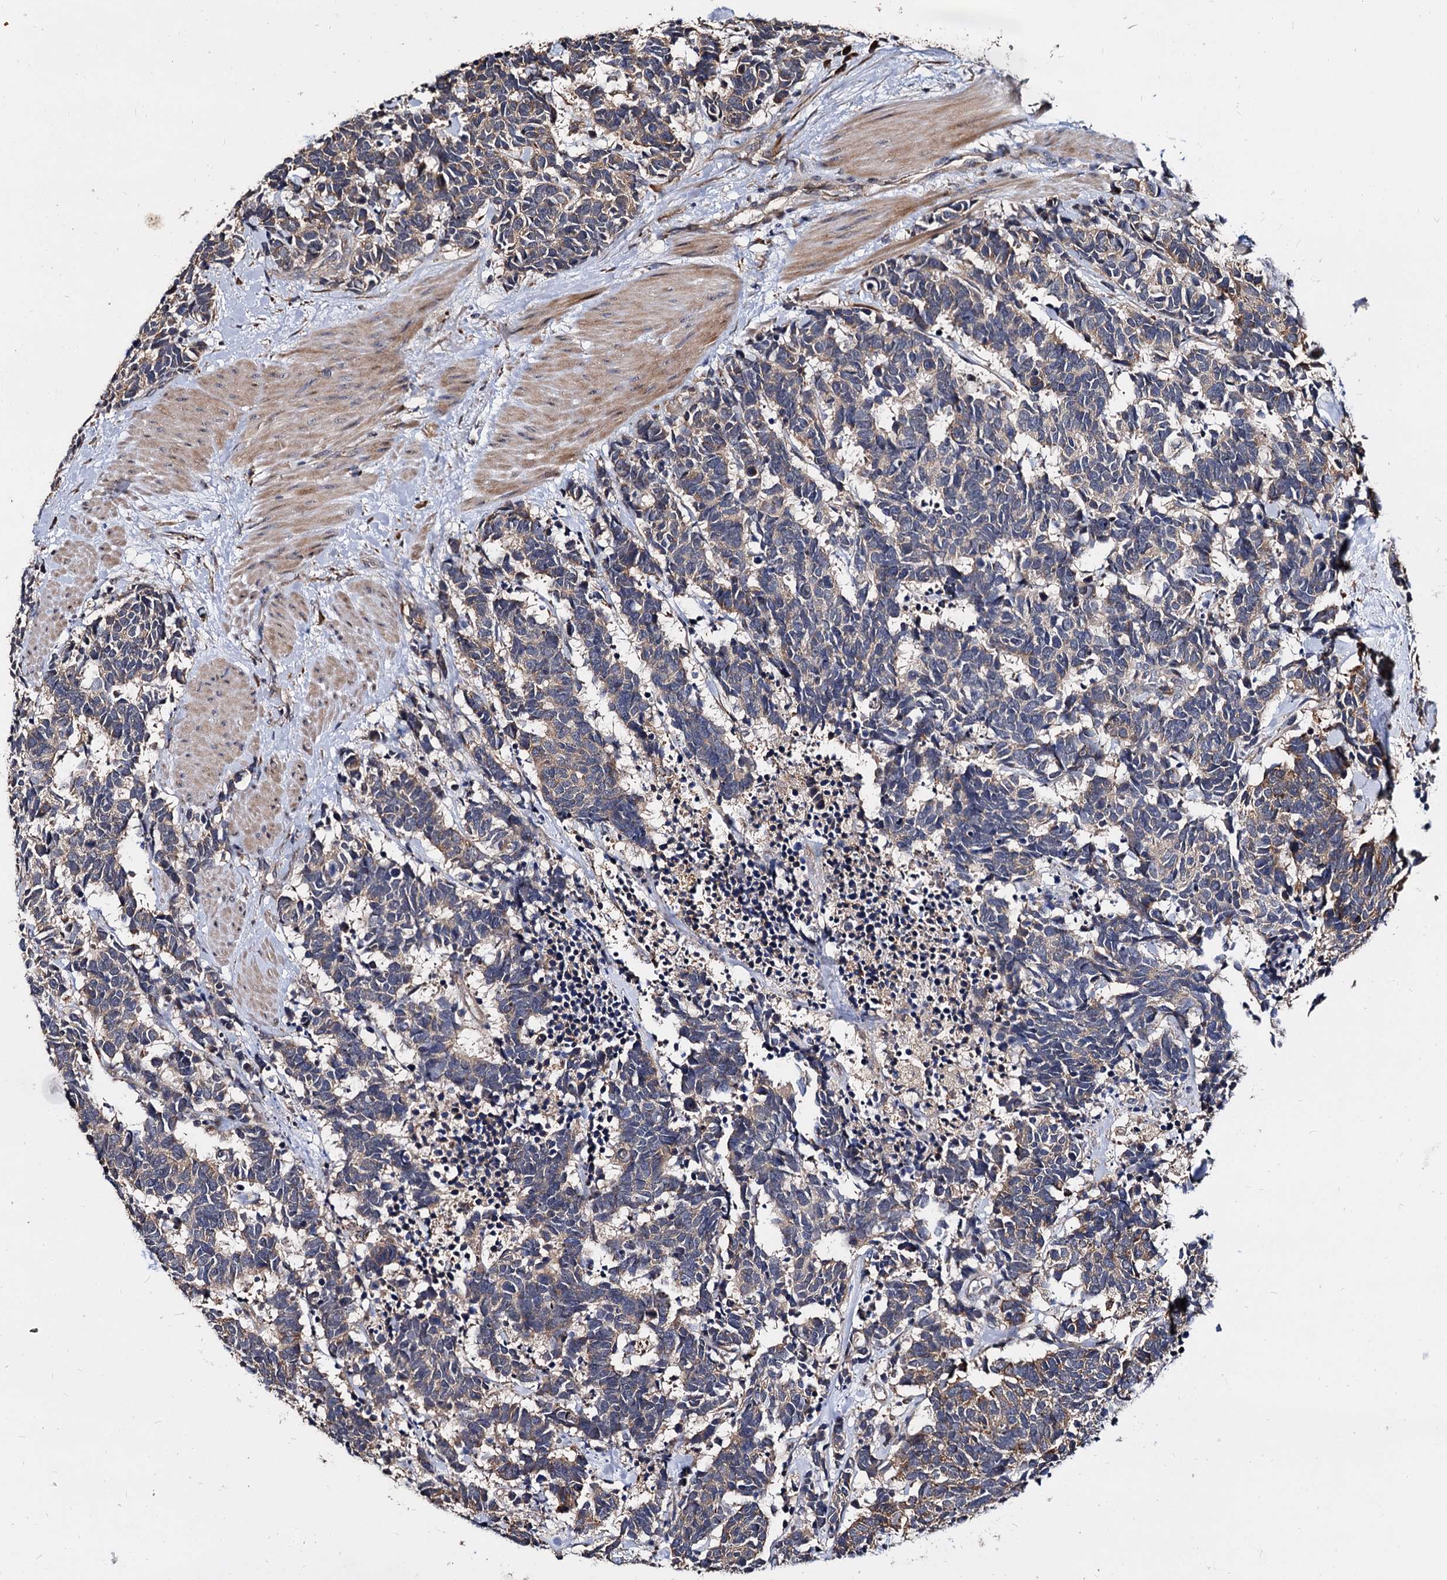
{"staining": {"intensity": "moderate", "quantity": "25%-75%", "location": "cytoplasmic/membranous"}, "tissue": "carcinoid", "cell_type": "Tumor cells", "image_type": "cancer", "snomed": [{"axis": "morphology", "description": "Carcinoma, NOS"}, {"axis": "morphology", "description": "Carcinoid, malignant, NOS"}, {"axis": "topography", "description": "Urinary bladder"}], "caption": "Immunohistochemical staining of carcinoid (malignant) shows medium levels of moderate cytoplasmic/membranous staining in about 25%-75% of tumor cells.", "gene": "WWC3", "patient": {"sex": "male", "age": 57}}